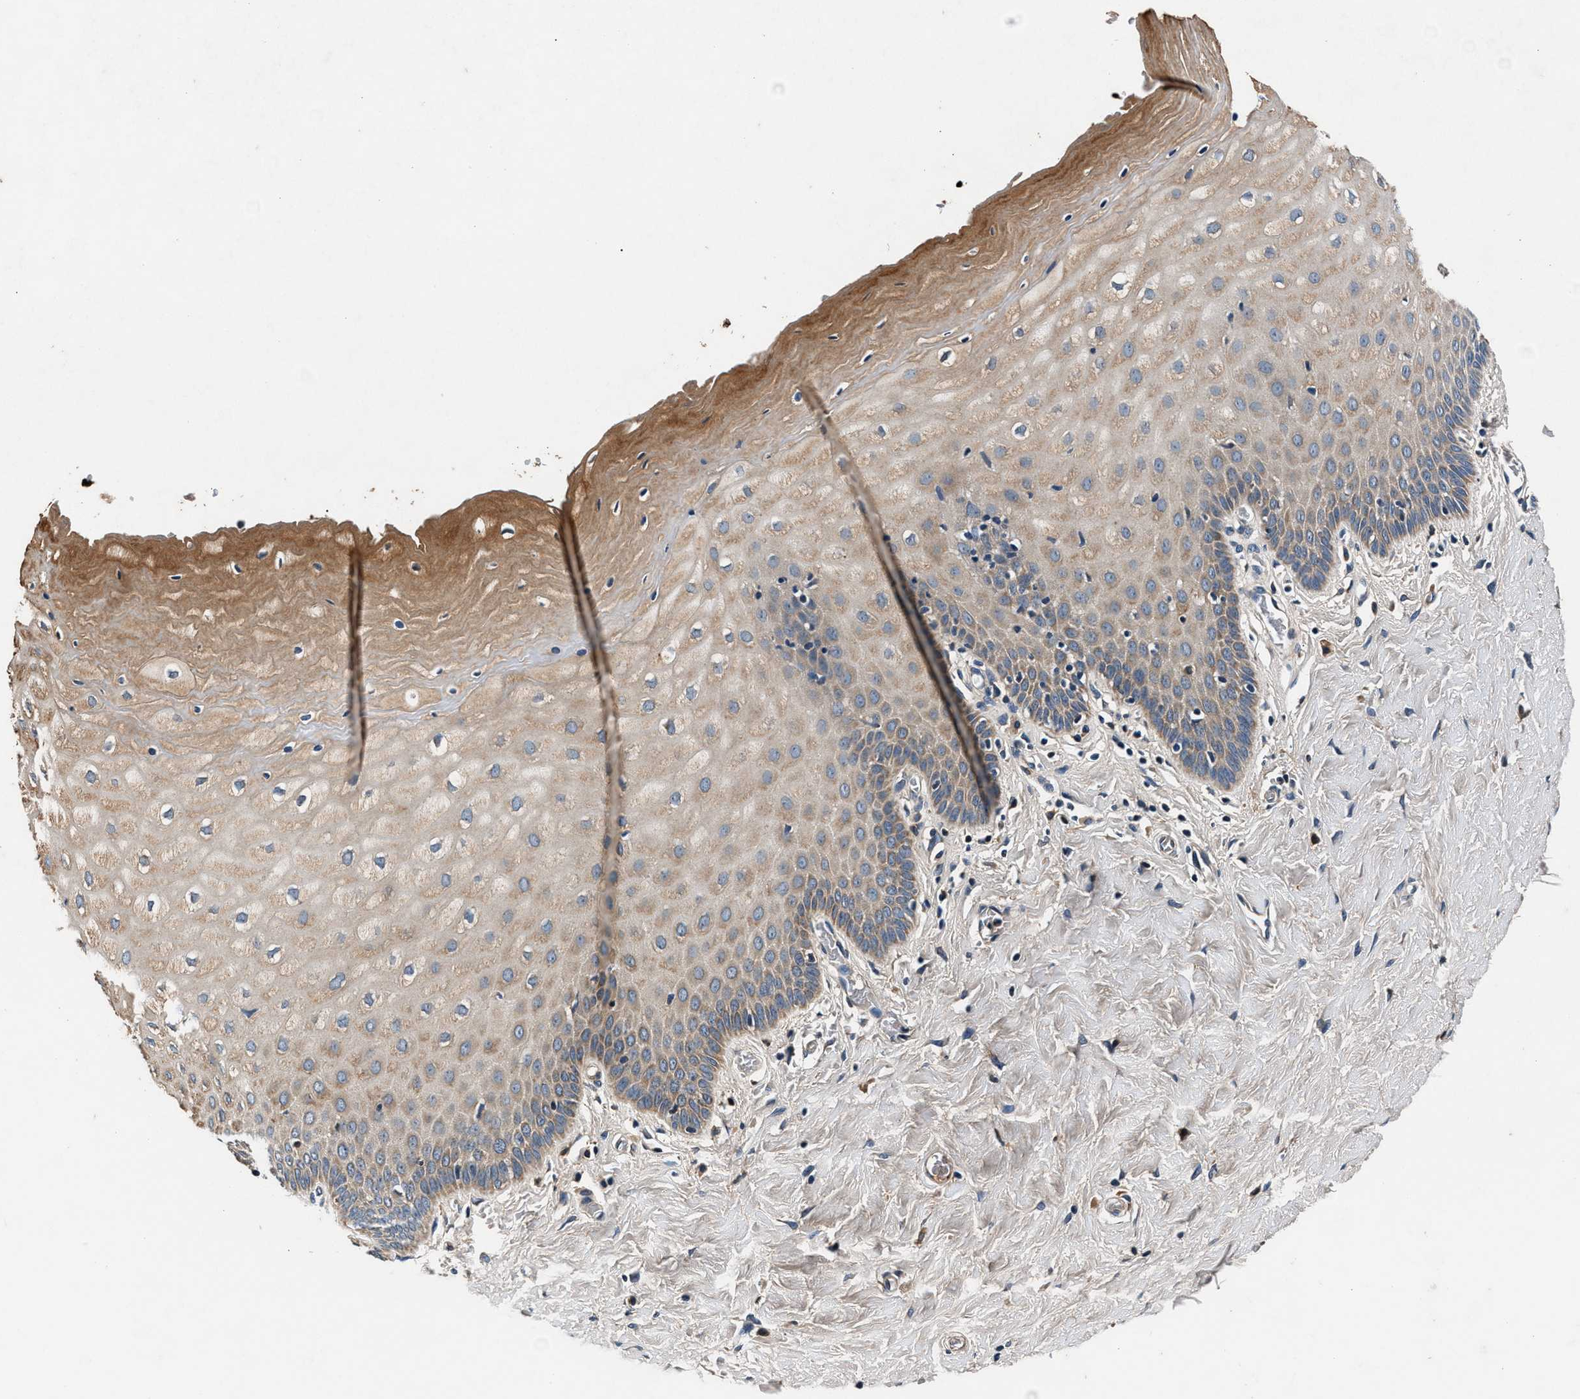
{"staining": {"intensity": "moderate", "quantity": ">75%", "location": "cytoplasmic/membranous"}, "tissue": "cervix", "cell_type": "Glandular cells", "image_type": "normal", "snomed": [{"axis": "morphology", "description": "Normal tissue, NOS"}, {"axis": "topography", "description": "Cervix"}], "caption": "Protein expression analysis of normal human cervix reveals moderate cytoplasmic/membranous expression in approximately >75% of glandular cells. (DAB IHC with brightfield microscopy, high magnification).", "gene": "IMMT", "patient": {"sex": "female", "age": 55}}